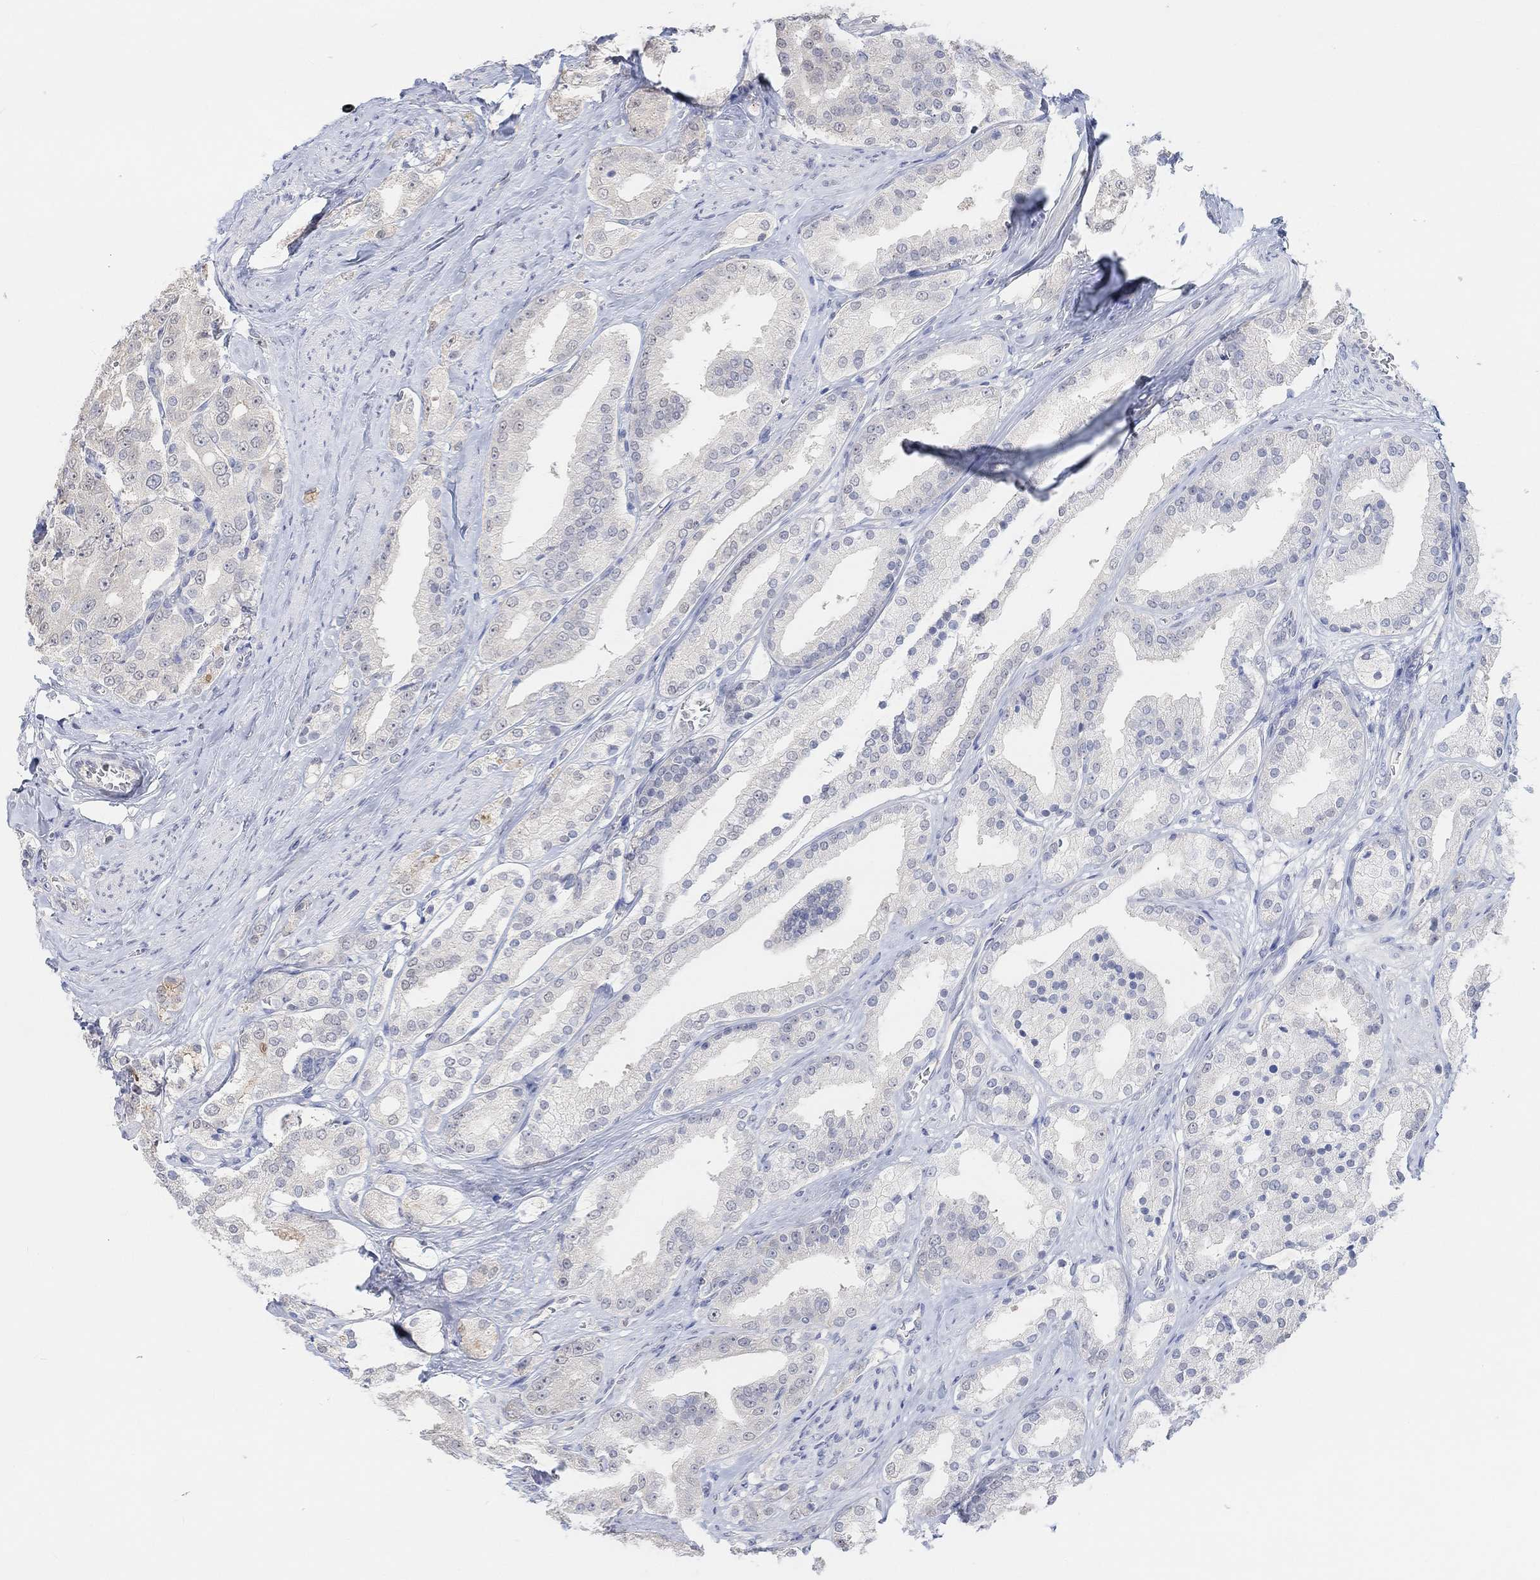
{"staining": {"intensity": "negative", "quantity": "none", "location": "none"}, "tissue": "prostate cancer", "cell_type": "Tumor cells", "image_type": "cancer", "snomed": [{"axis": "morphology", "description": "Adenocarcinoma, NOS"}, {"axis": "topography", "description": "Prostate and seminal vesicle, NOS"}, {"axis": "topography", "description": "Prostate"}], "caption": "High magnification brightfield microscopy of prostate cancer stained with DAB (brown) and counterstained with hematoxylin (blue): tumor cells show no significant positivity.", "gene": "MUC1", "patient": {"sex": "male", "age": 67}}